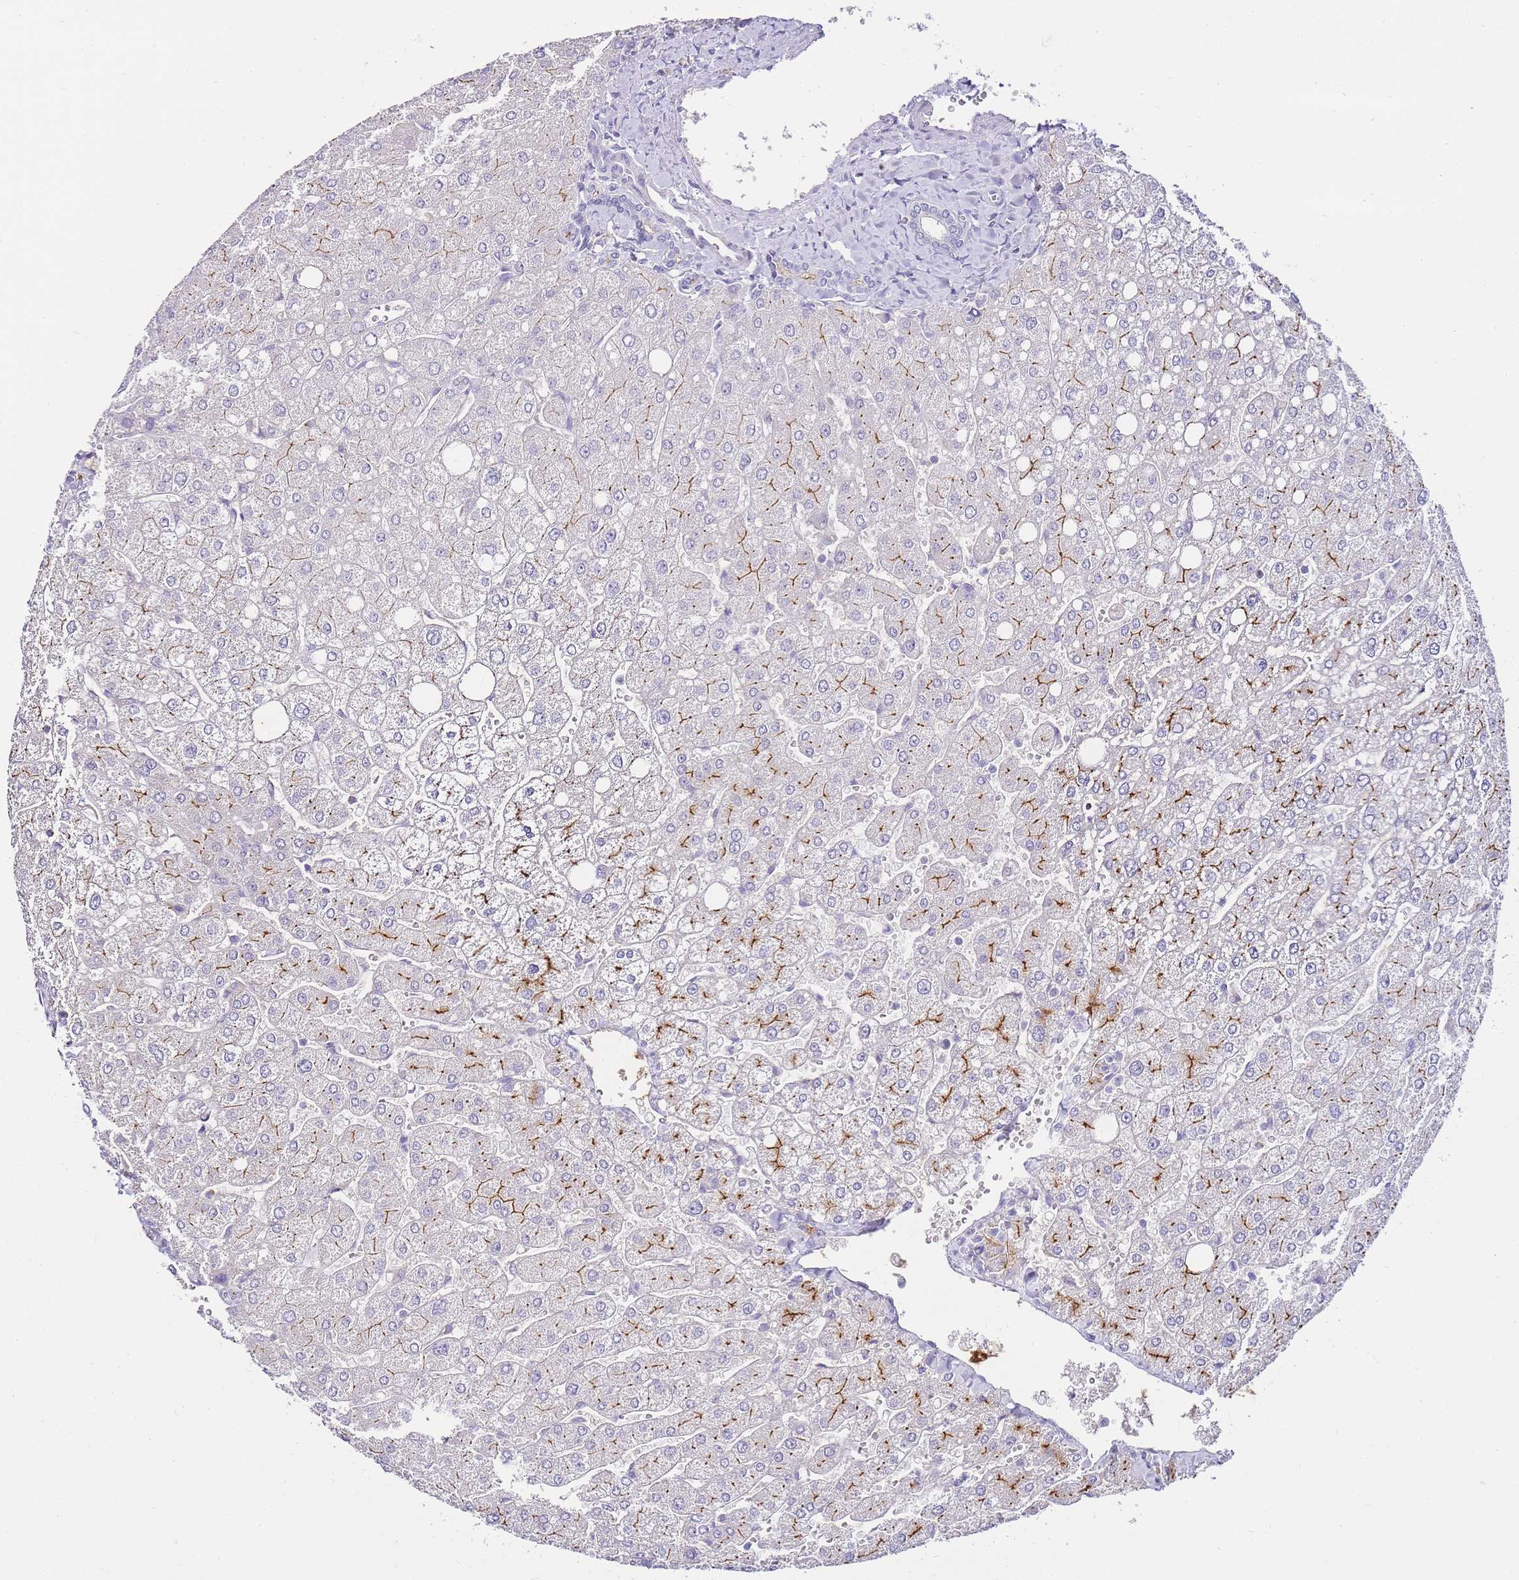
{"staining": {"intensity": "negative", "quantity": "none", "location": "none"}, "tissue": "liver", "cell_type": "Cholangiocytes", "image_type": "normal", "snomed": [{"axis": "morphology", "description": "Normal tissue, NOS"}, {"axis": "topography", "description": "Liver"}], "caption": "Immunohistochemistry image of unremarkable human liver stained for a protein (brown), which exhibits no expression in cholangiocytes.", "gene": "DPP4", "patient": {"sex": "male", "age": 55}}